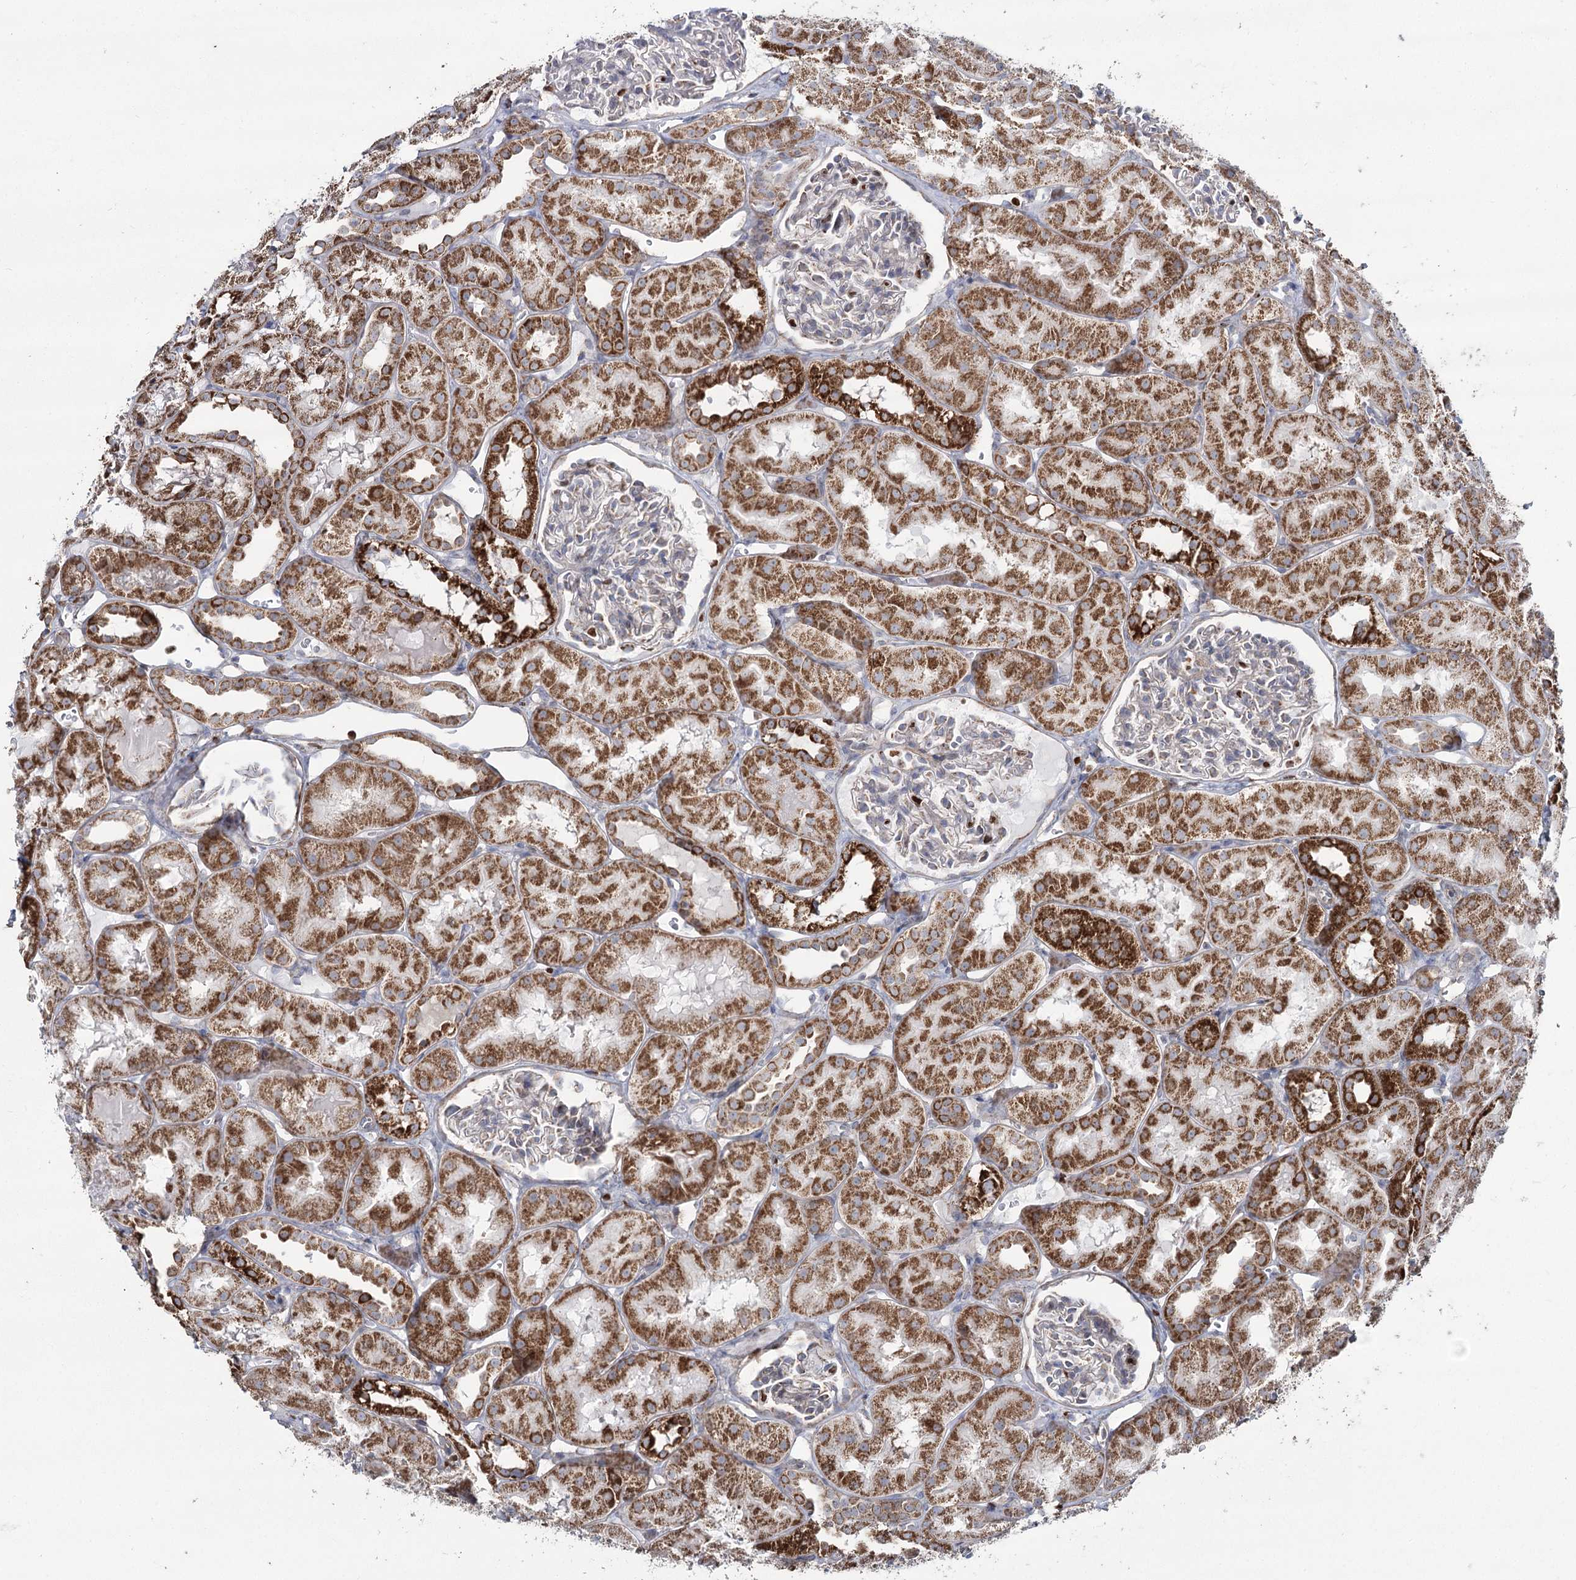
{"staining": {"intensity": "moderate", "quantity": "<25%", "location": "cytoplasmic/membranous,nuclear"}, "tissue": "kidney", "cell_type": "Cells in glomeruli", "image_type": "normal", "snomed": [{"axis": "morphology", "description": "Normal tissue, NOS"}, {"axis": "topography", "description": "Kidney"}, {"axis": "topography", "description": "Urinary bladder"}], "caption": "Immunohistochemistry (IHC) photomicrograph of unremarkable kidney: kidney stained using immunohistochemistry (IHC) shows low levels of moderate protein expression localized specifically in the cytoplasmic/membranous,nuclear of cells in glomeruli, appearing as a cytoplasmic/membranous,nuclear brown color.", "gene": "PDHX", "patient": {"sex": "male", "age": 16}}